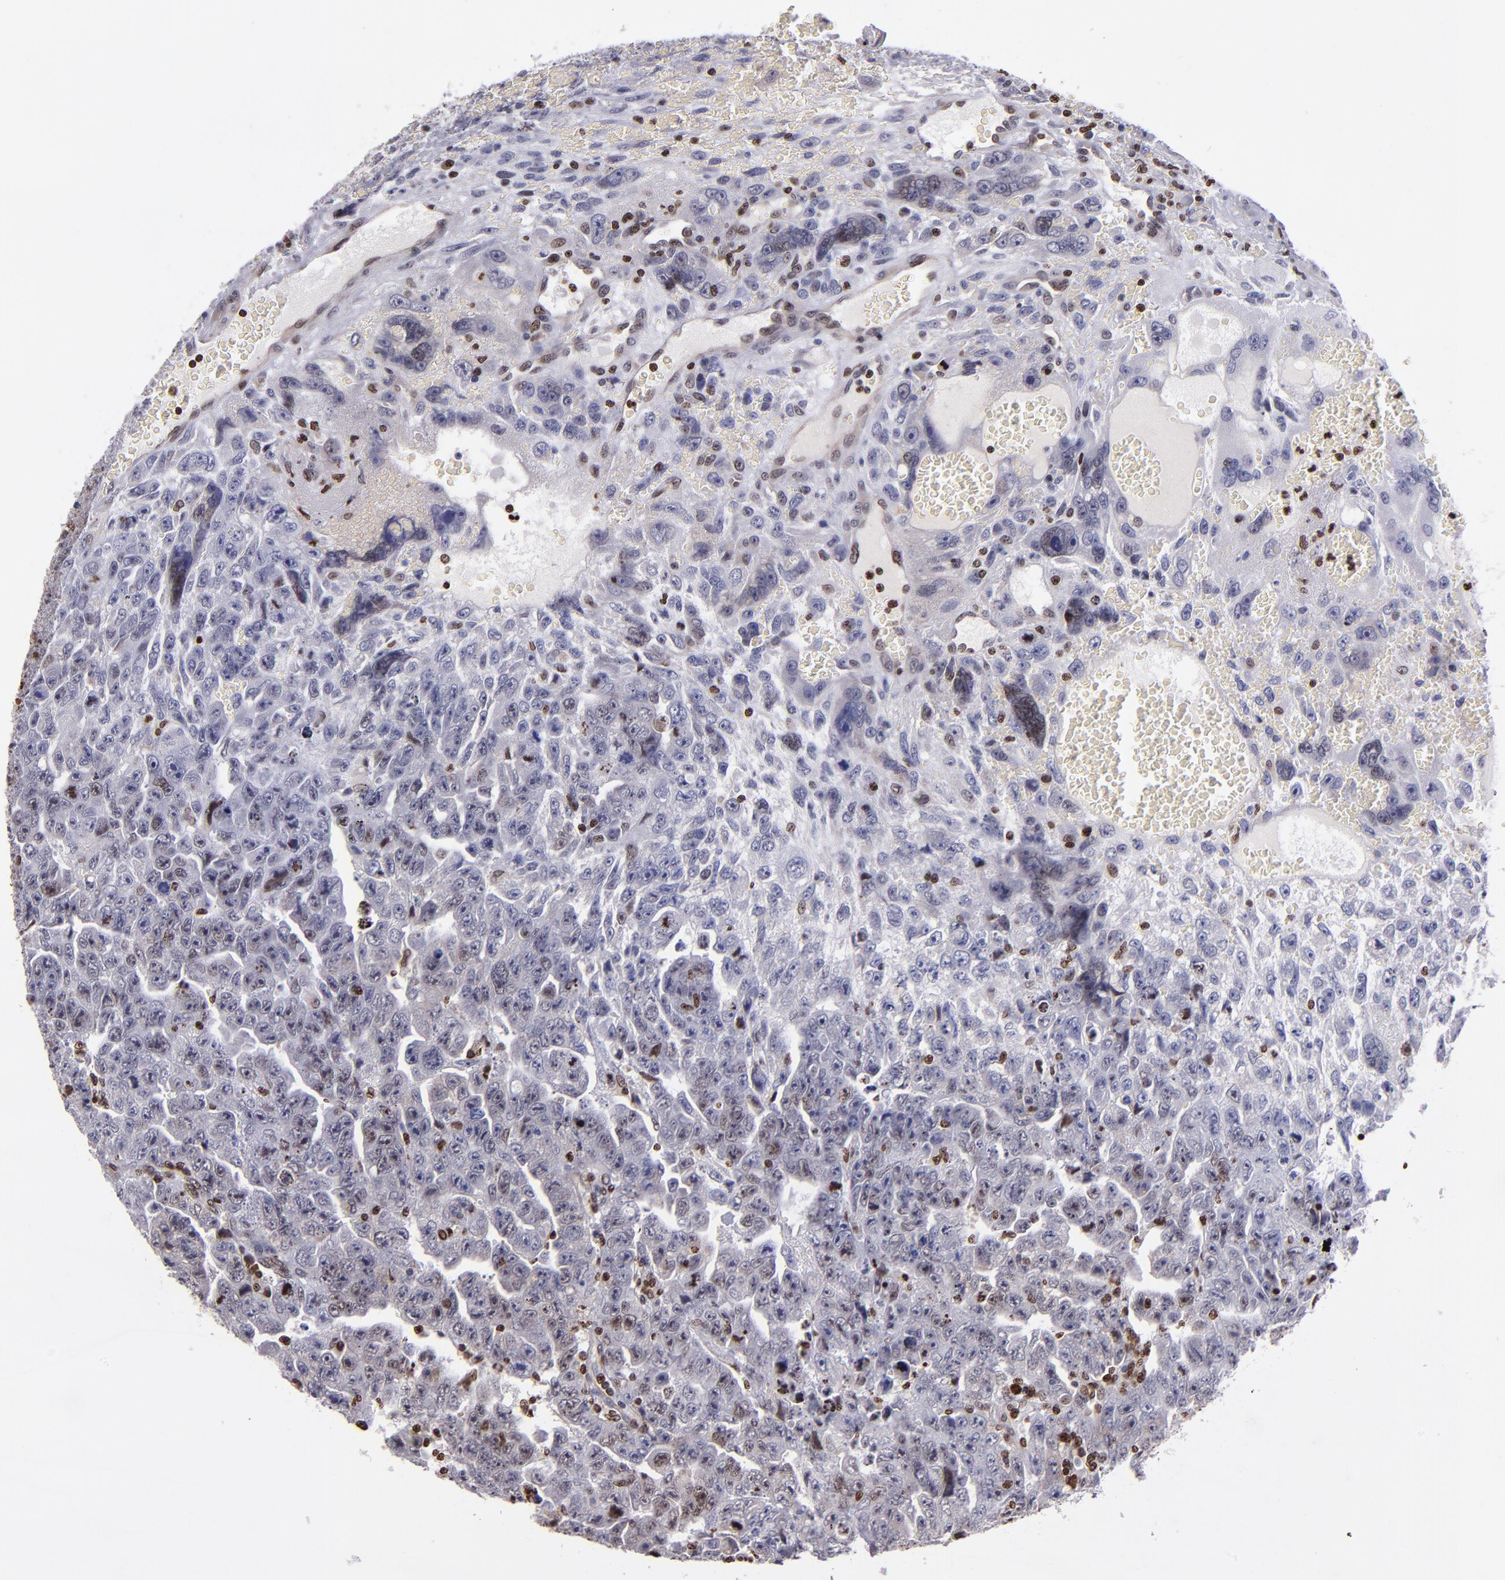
{"staining": {"intensity": "moderate", "quantity": ">75%", "location": "nuclear"}, "tissue": "testis cancer", "cell_type": "Tumor cells", "image_type": "cancer", "snomed": [{"axis": "morphology", "description": "Carcinoma, Embryonal, NOS"}, {"axis": "topography", "description": "Testis"}], "caption": "Human testis embryonal carcinoma stained with a protein marker demonstrates moderate staining in tumor cells.", "gene": "CDKL5", "patient": {"sex": "male", "age": 28}}